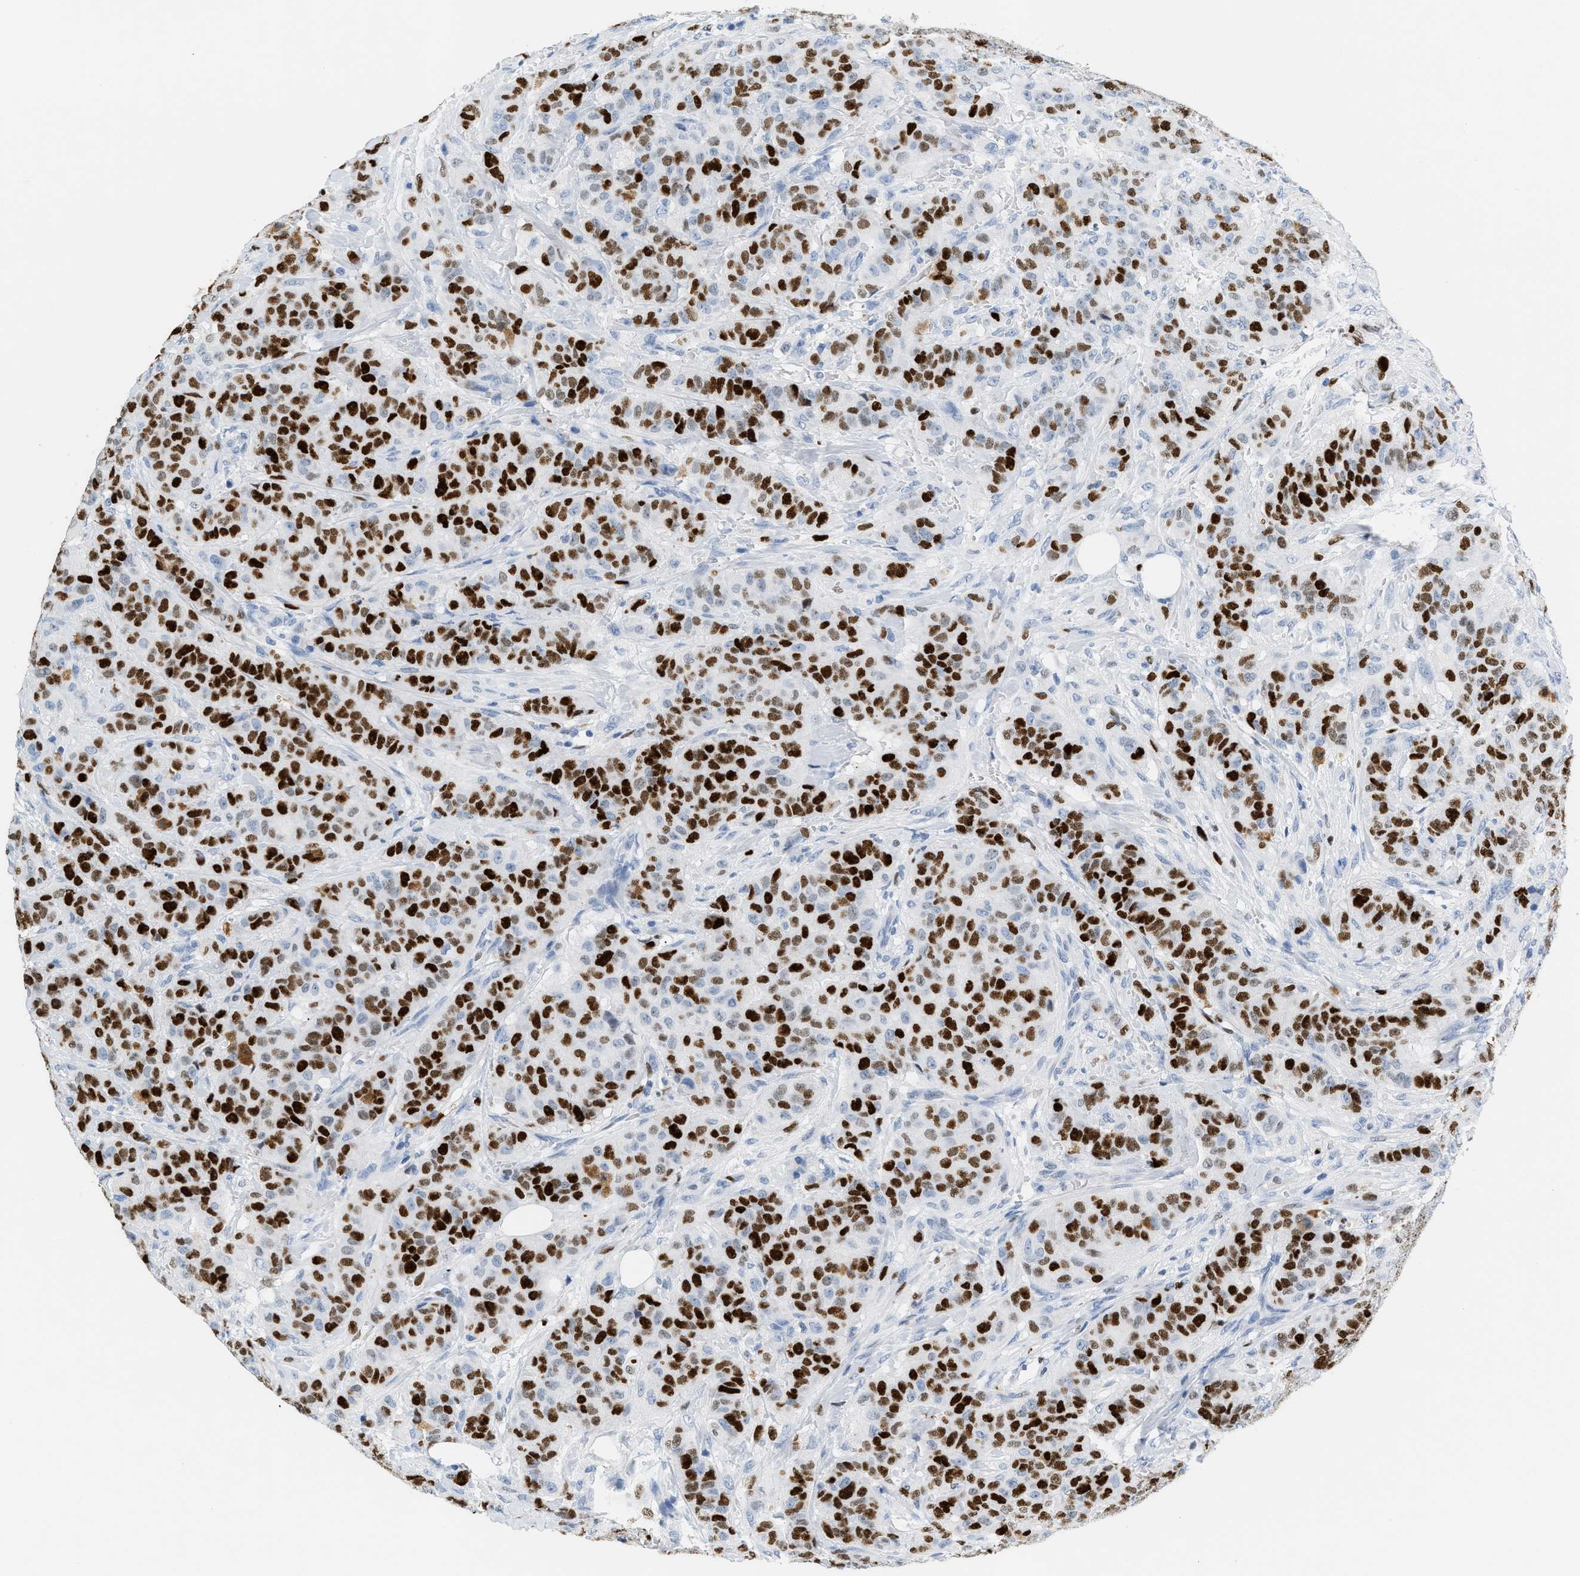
{"staining": {"intensity": "strong", "quantity": ">75%", "location": "nuclear"}, "tissue": "breast cancer", "cell_type": "Tumor cells", "image_type": "cancer", "snomed": [{"axis": "morphology", "description": "Normal tissue, NOS"}, {"axis": "morphology", "description": "Duct carcinoma"}, {"axis": "topography", "description": "Breast"}], "caption": "Breast cancer (invasive ductal carcinoma) stained with IHC displays strong nuclear staining in about >75% of tumor cells.", "gene": "MCM7", "patient": {"sex": "female", "age": 40}}